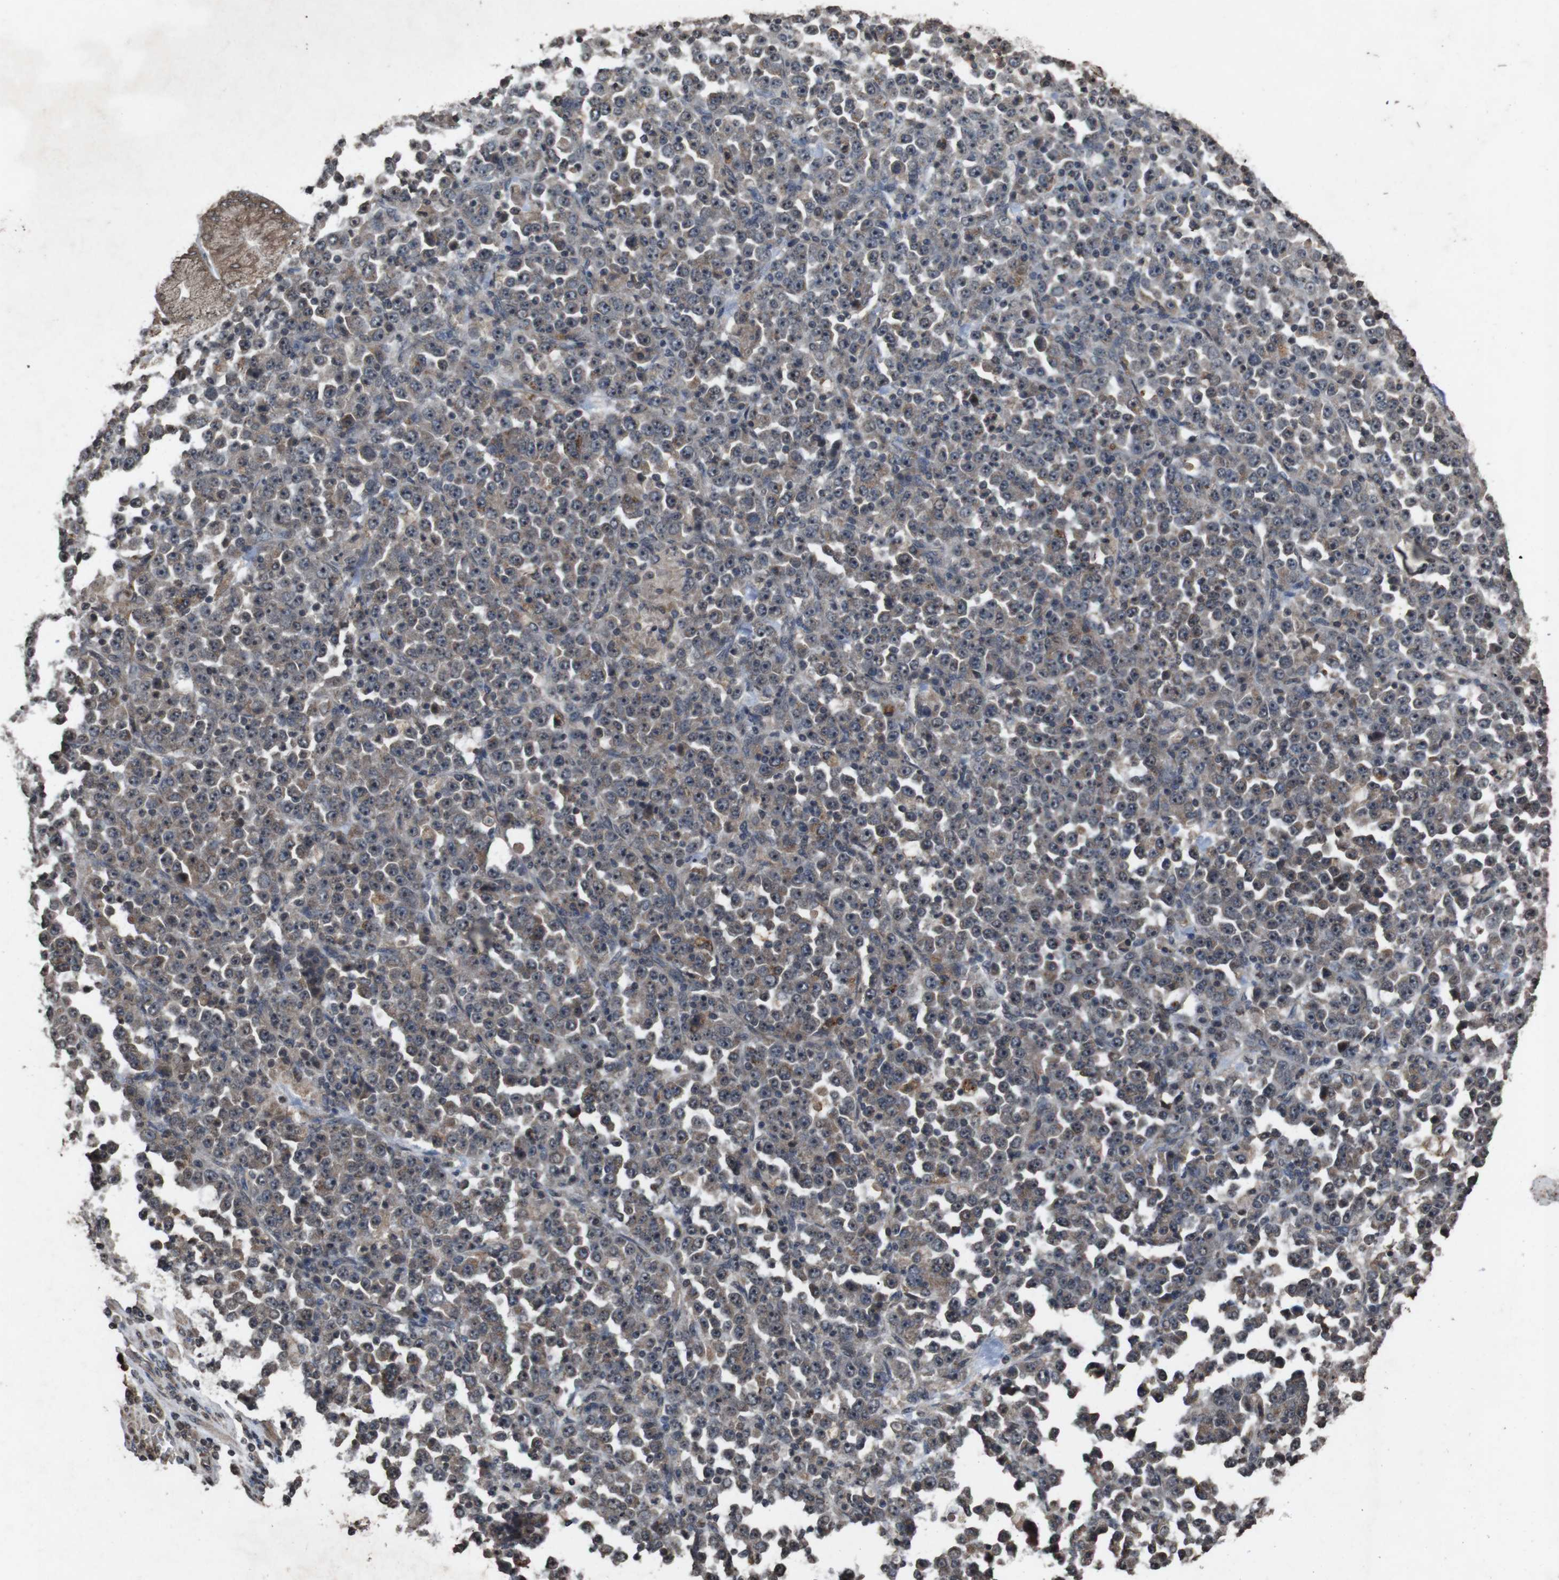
{"staining": {"intensity": "moderate", "quantity": "25%-75%", "location": "cytoplasmic/membranous"}, "tissue": "stomach cancer", "cell_type": "Tumor cells", "image_type": "cancer", "snomed": [{"axis": "morphology", "description": "Normal tissue, NOS"}, {"axis": "morphology", "description": "Adenocarcinoma, NOS"}, {"axis": "topography", "description": "Stomach, upper"}, {"axis": "topography", "description": "Stomach"}], "caption": "IHC of stomach adenocarcinoma shows medium levels of moderate cytoplasmic/membranous staining in approximately 25%-75% of tumor cells.", "gene": "SORL1", "patient": {"sex": "male", "age": 59}}